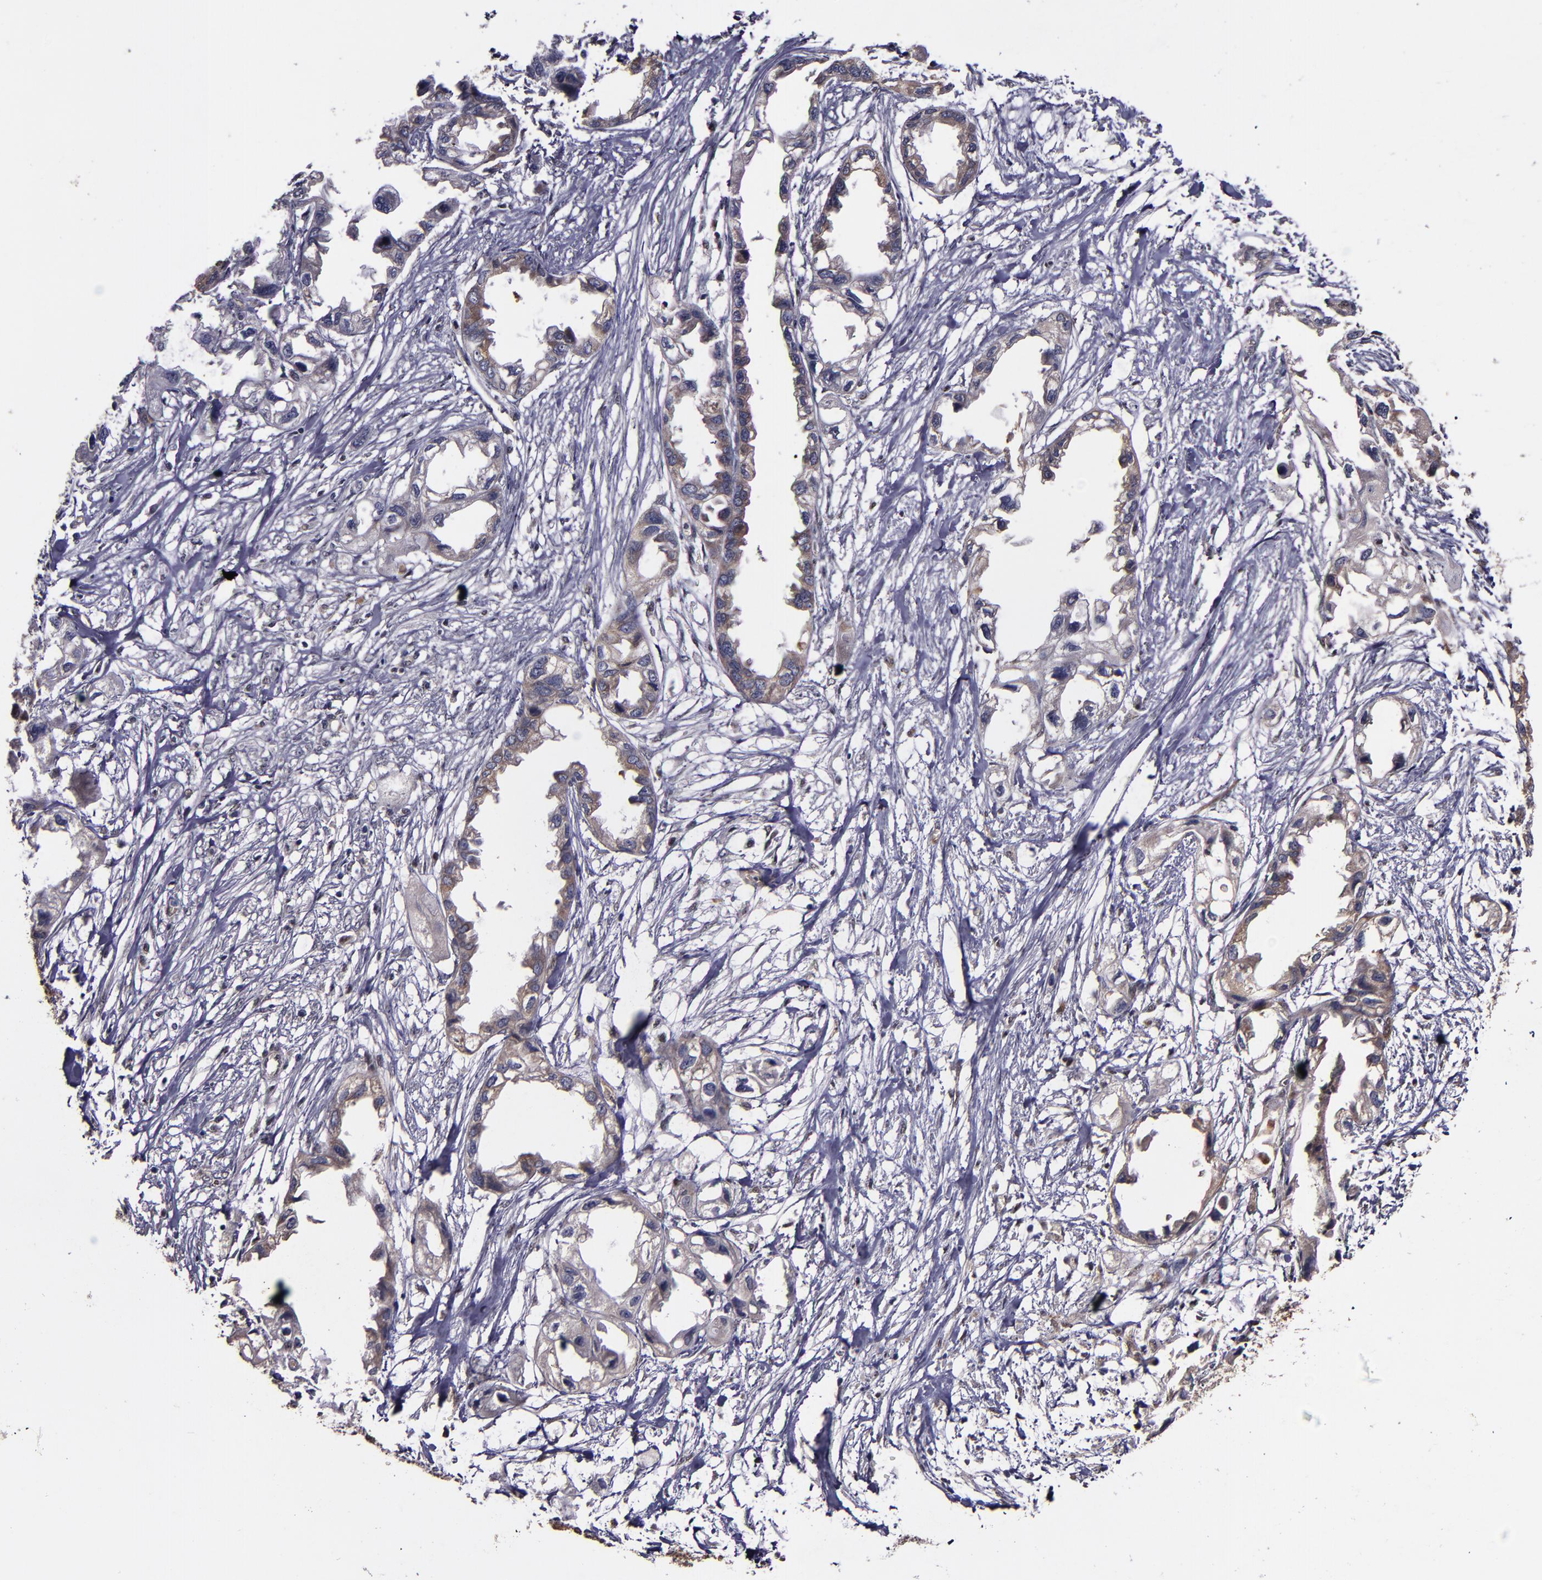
{"staining": {"intensity": "moderate", "quantity": "<25%", "location": "cytoplasmic/membranous"}, "tissue": "endometrial cancer", "cell_type": "Tumor cells", "image_type": "cancer", "snomed": [{"axis": "morphology", "description": "Adenocarcinoma, NOS"}, {"axis": "topography", "description": "Endometrium"}], "caption": "IHC staining of endometrial adenocarcinoma, which exhibits low levels of moderate cytoplasmic/membranous staining in approximately <25% of tumor cells indicating moderate cytoplasmic/membranous protein positivity. The staining was performed using DAB (brown) for protein detection and nuclei were counterstained in hematoxylin (blue).", "gene": "CHEK2", "patient": {"sex": "female", "age": 67}}